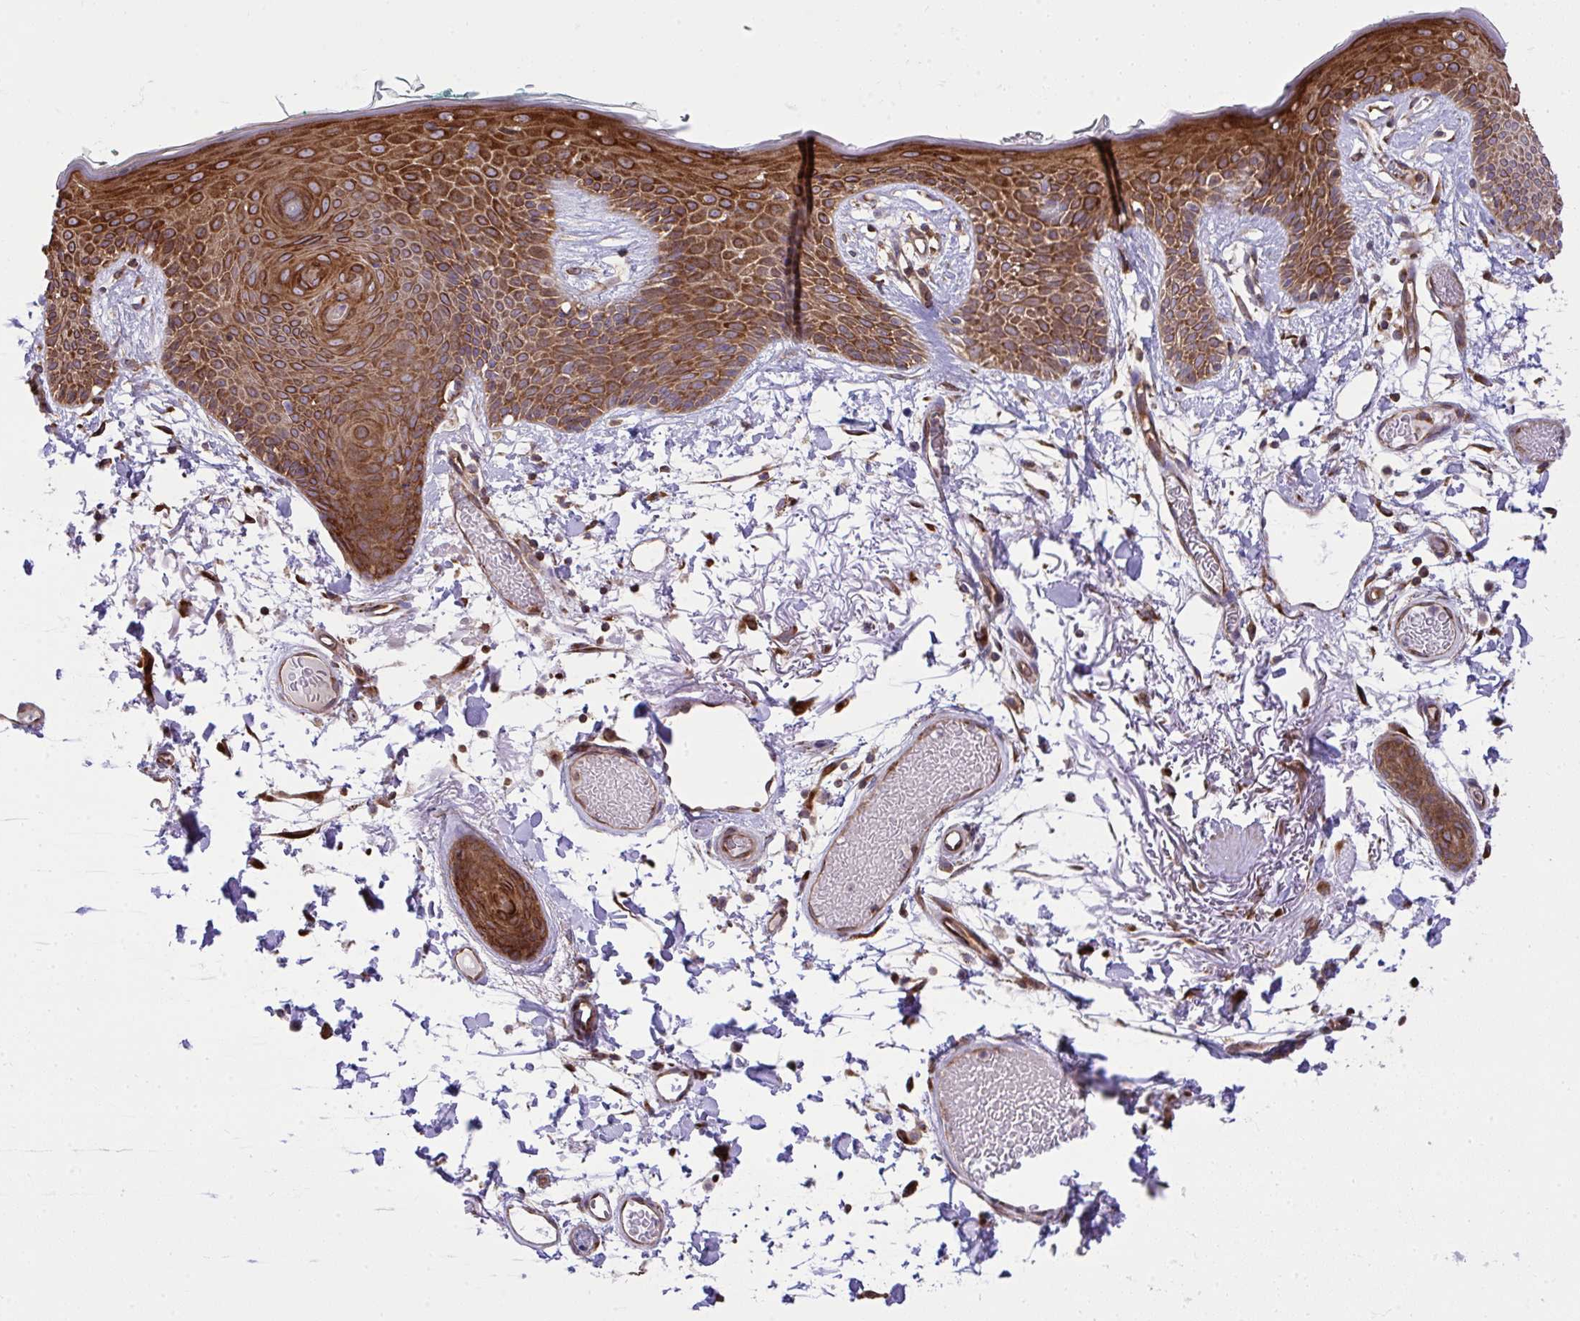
{"staining": {"intensity": "strong", "quantity": ">75%", "location": "nuclear"}, "tissue": "skin", "cell_type": "Fibroblasts", "image_type": "normal", "snomed": [{"axis": "morphology", "description": "Normal tissue, NOS"}, {"axis": "topography", "description": "Skin"}], "caption": "Skin stained with a protein marker reveals strong staining in fibroblasts.", "gene": "NMNAT3", "patient": {"sex": "male", "age": 79}}